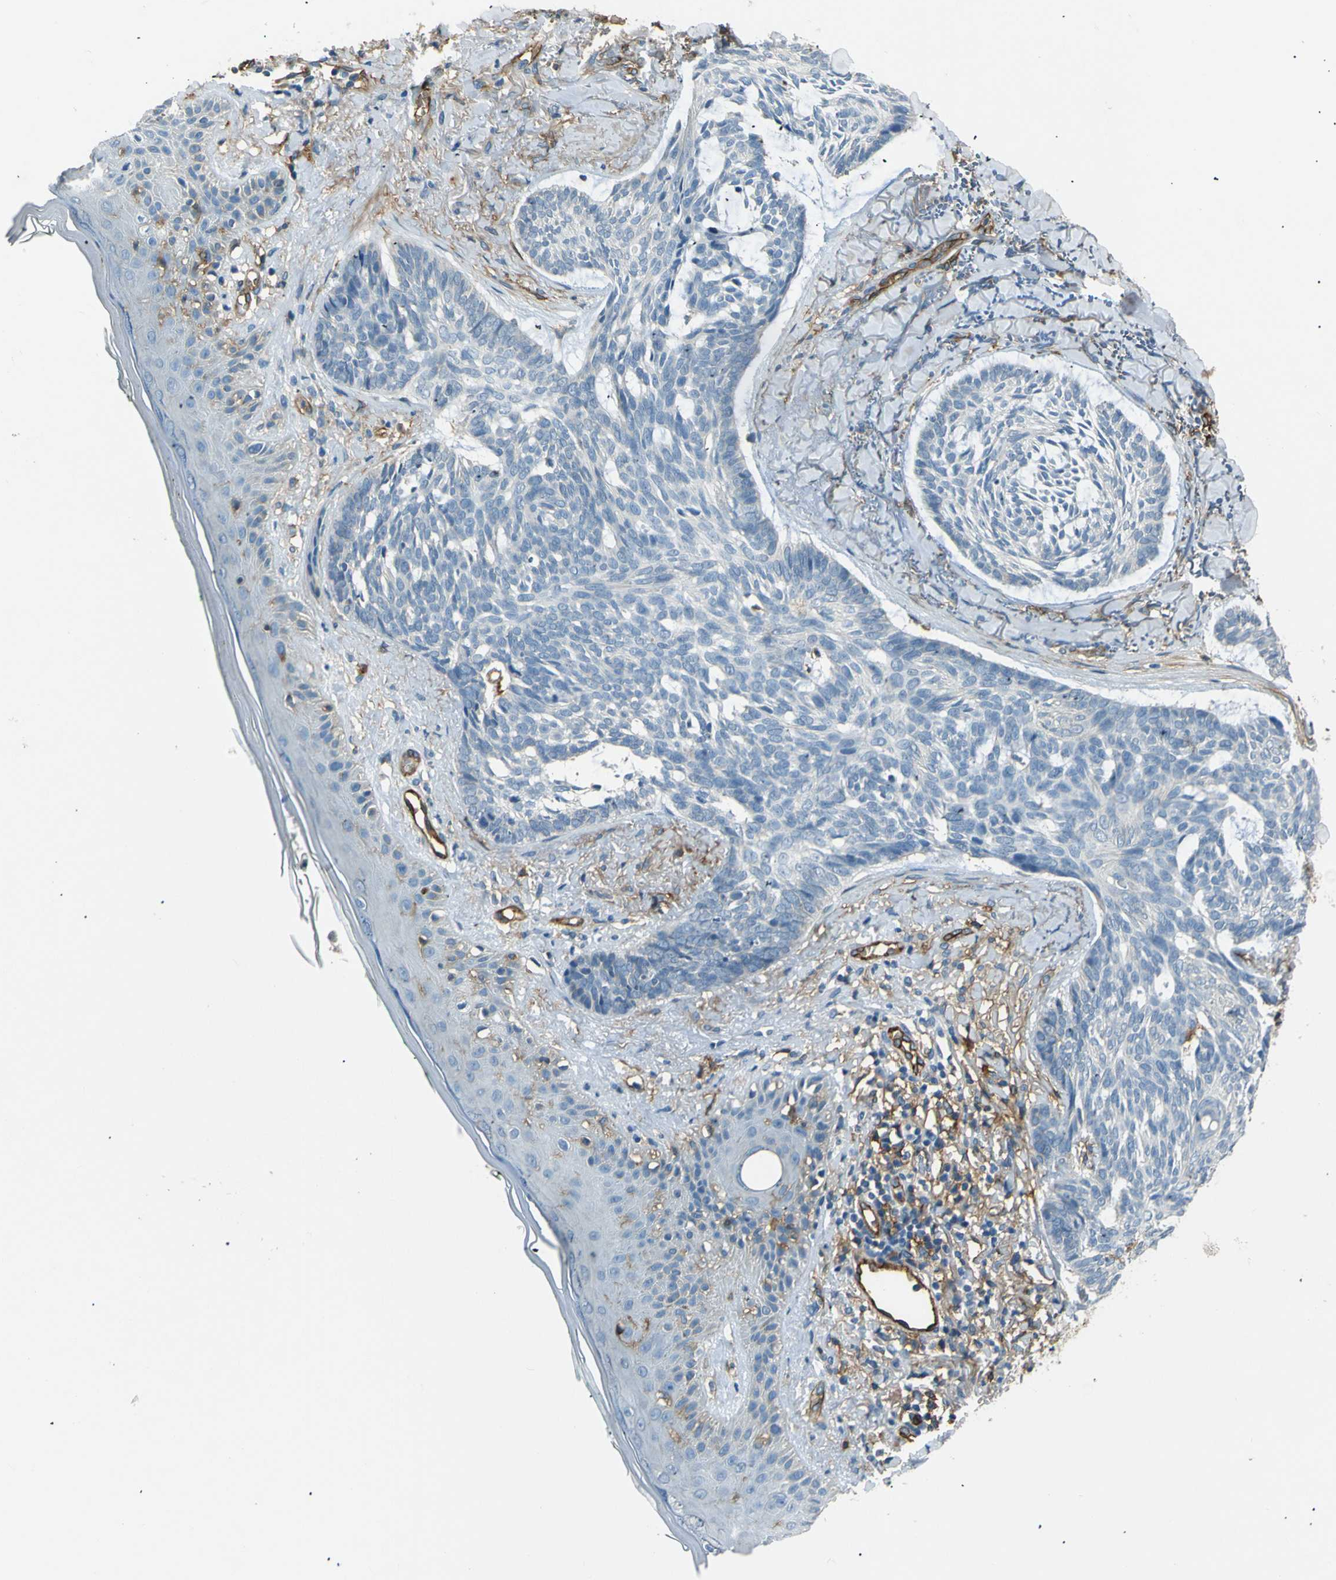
{"staining": {"intensity": "negative", "quantity": "none", "location": "none"}, "tissue": "skin cancer", "cell_type": "Tumor cells", "image_type": "cancer", "snomed": [{"axis": "morphology", "description": "Basal cell carcinoma"}, {"axis": "topography", "description": "Skin"}], "caption": "Immunohistochemistry micrograph of neoplastic tissue: skin basal cell carcinoma stained with DAB displays no significant protein expression in tumor cells. (DAB (3,3'-diaminobenzidine) immunohistochemistry (IHC), high magnification).", "gene": "ENTPD1", "patient": {"sex": "male", "age": 43}}